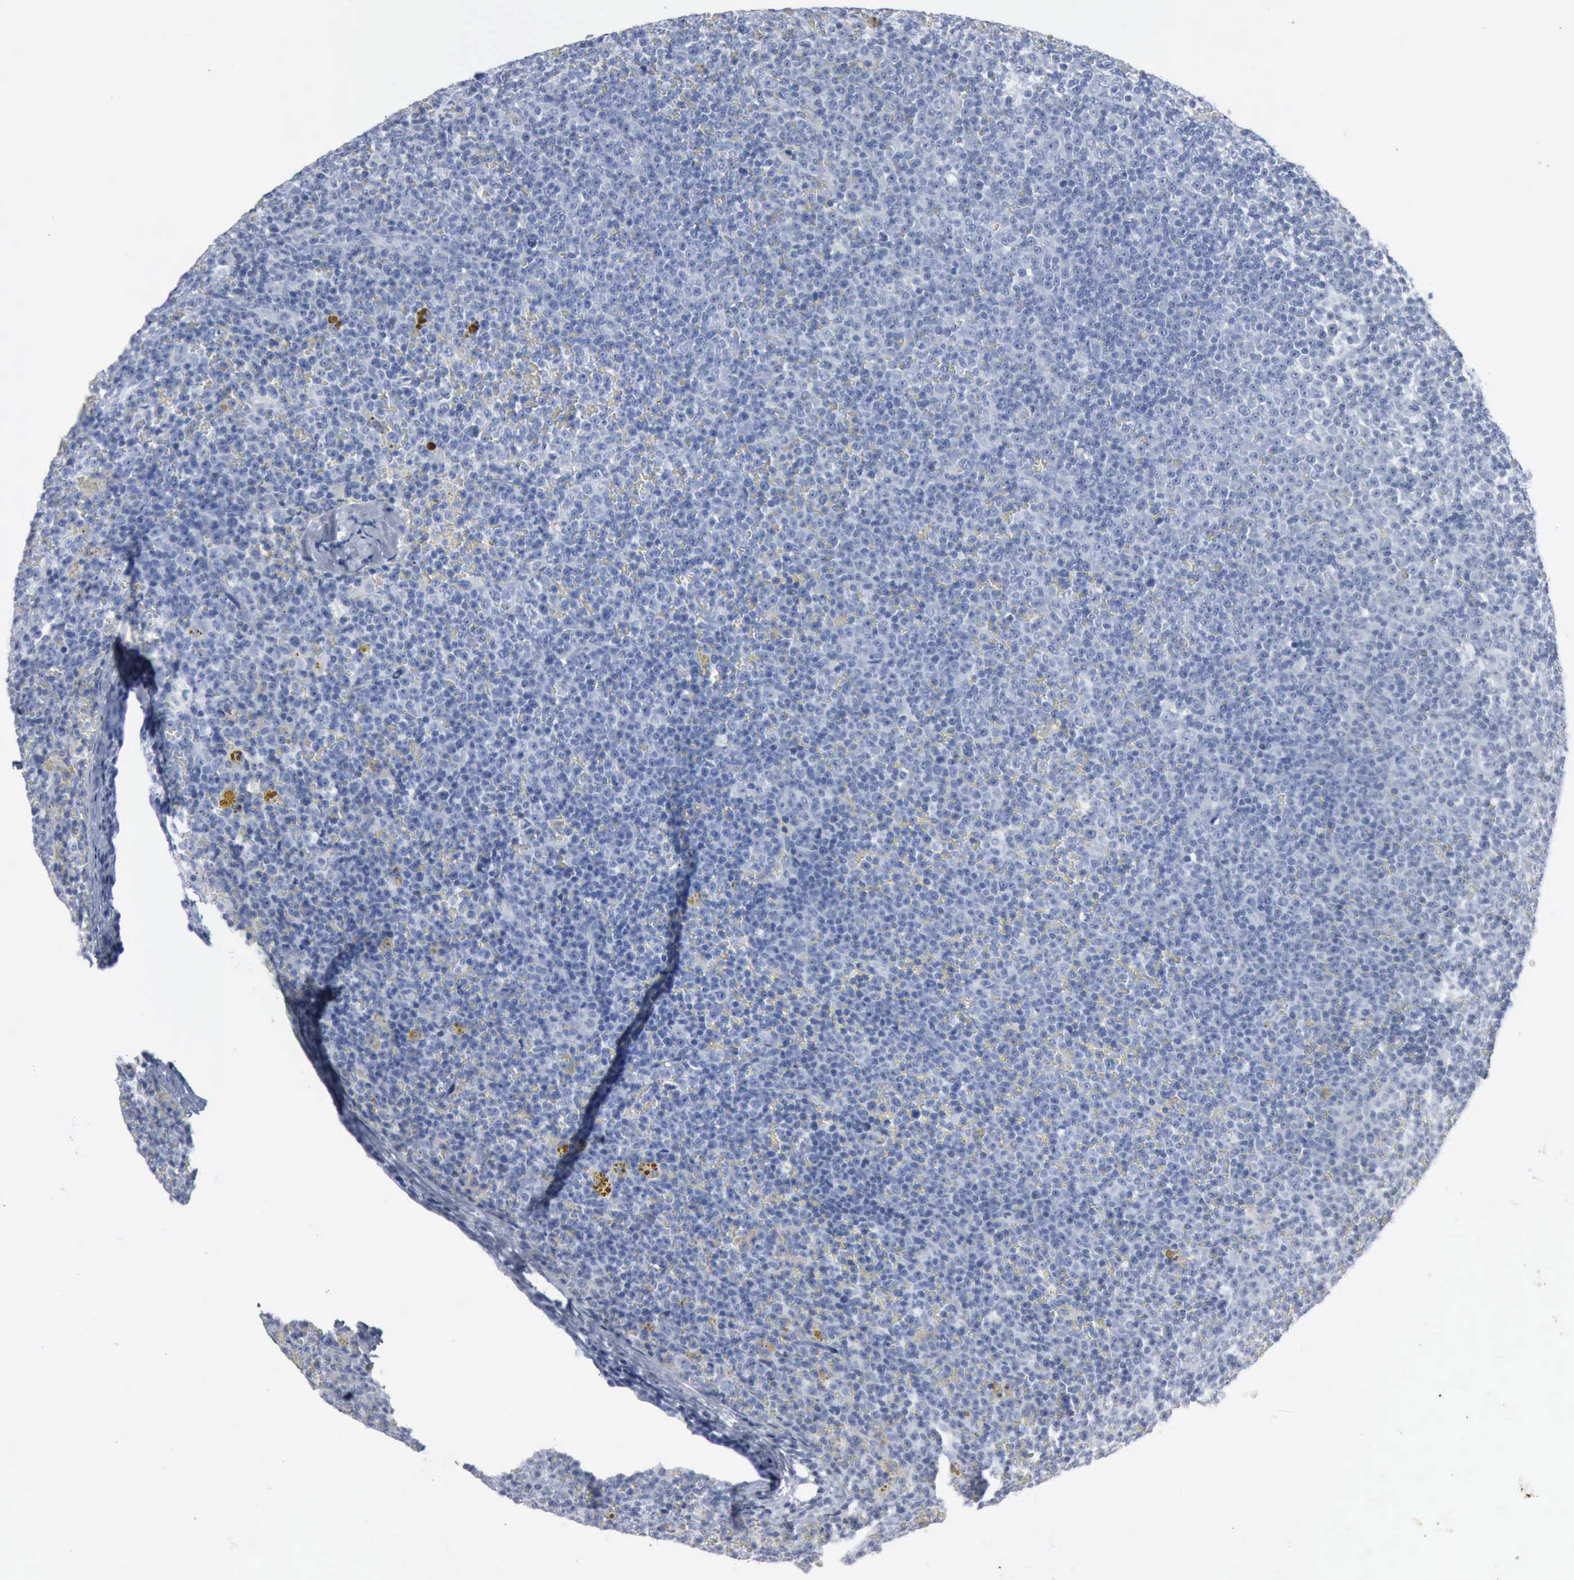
{"staining": {"intensity": "negative", "quantity": "none", "location": "none"}, "tissue": "lymphoma", "cell_type": "Tumor cells", "image_type": "cancer", "snomed": [{"axis": "morphology", "description": "Malignant lymphoma, non-Hodgkin's type, Low grade"}, {"axis": "topography", "description": "Lymph node"}], "caption": "Tumor cells are negative for brown protein staining in malignant lymphoma, non-Hodgkin's type (low-grade).", "gene": "DMD", "patient": {"sex": "male", "age": 50}}